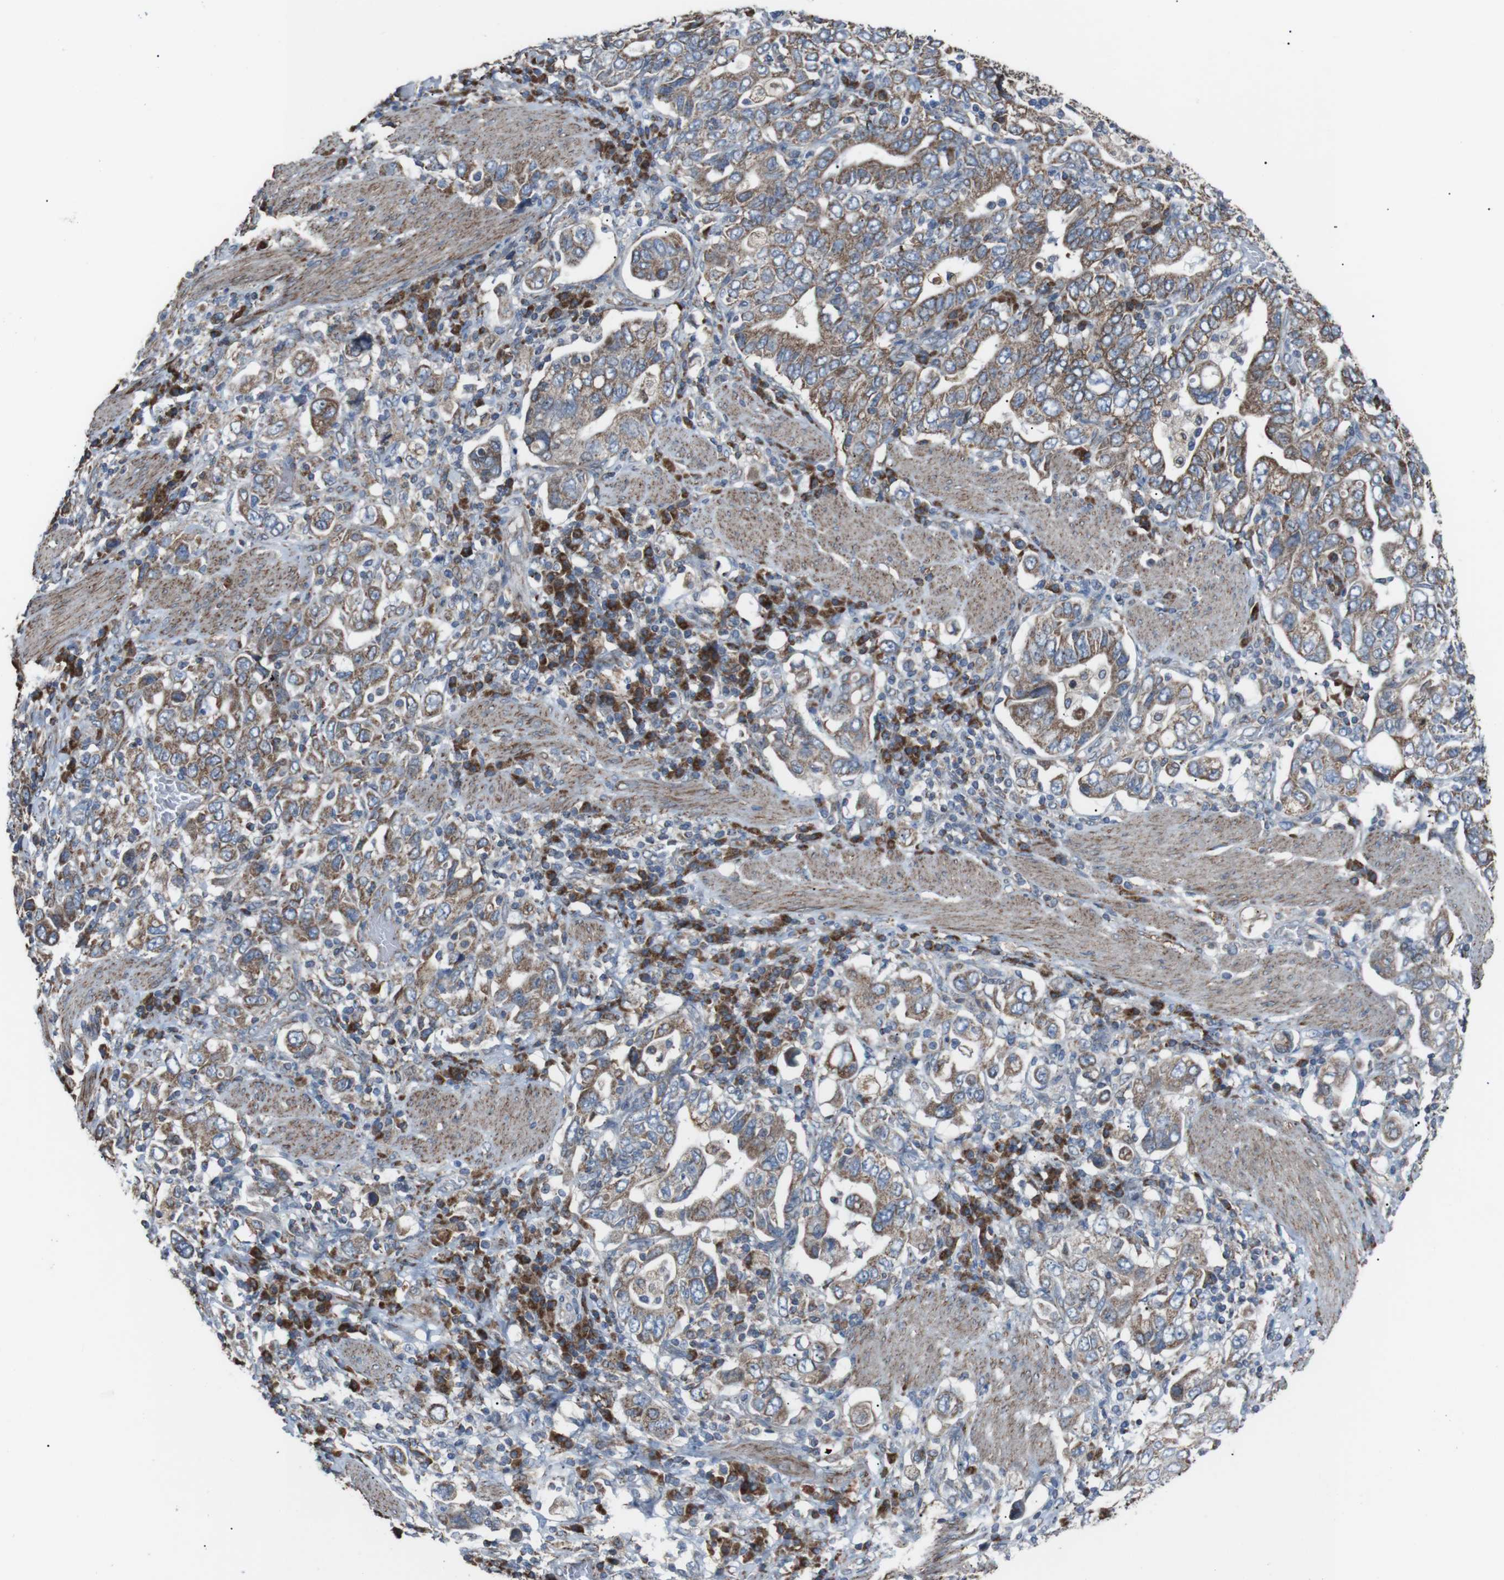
{"staining": {"intensity": "moderate", "quantity": ">75%", "location": "cytoplasmic/membranous"}, "tissue": "stomach cancer", "cell_type": "Tumor cells", "image_type": "cancer", "snomed": [{"axis": "morphology", "description": "Adenocarcinoma, NOS"}, {"axis": "topography", "description": "Stomach, upper"}], "caption": "Adenocarcinoma (stomach) was stained to show a protein in brown. There is medium levels of moderate cytoplasmic/membranous expression in about >75% of tumor cells.", "gene": "CISD2", "patient": {"sex": "male", "age": 62}}